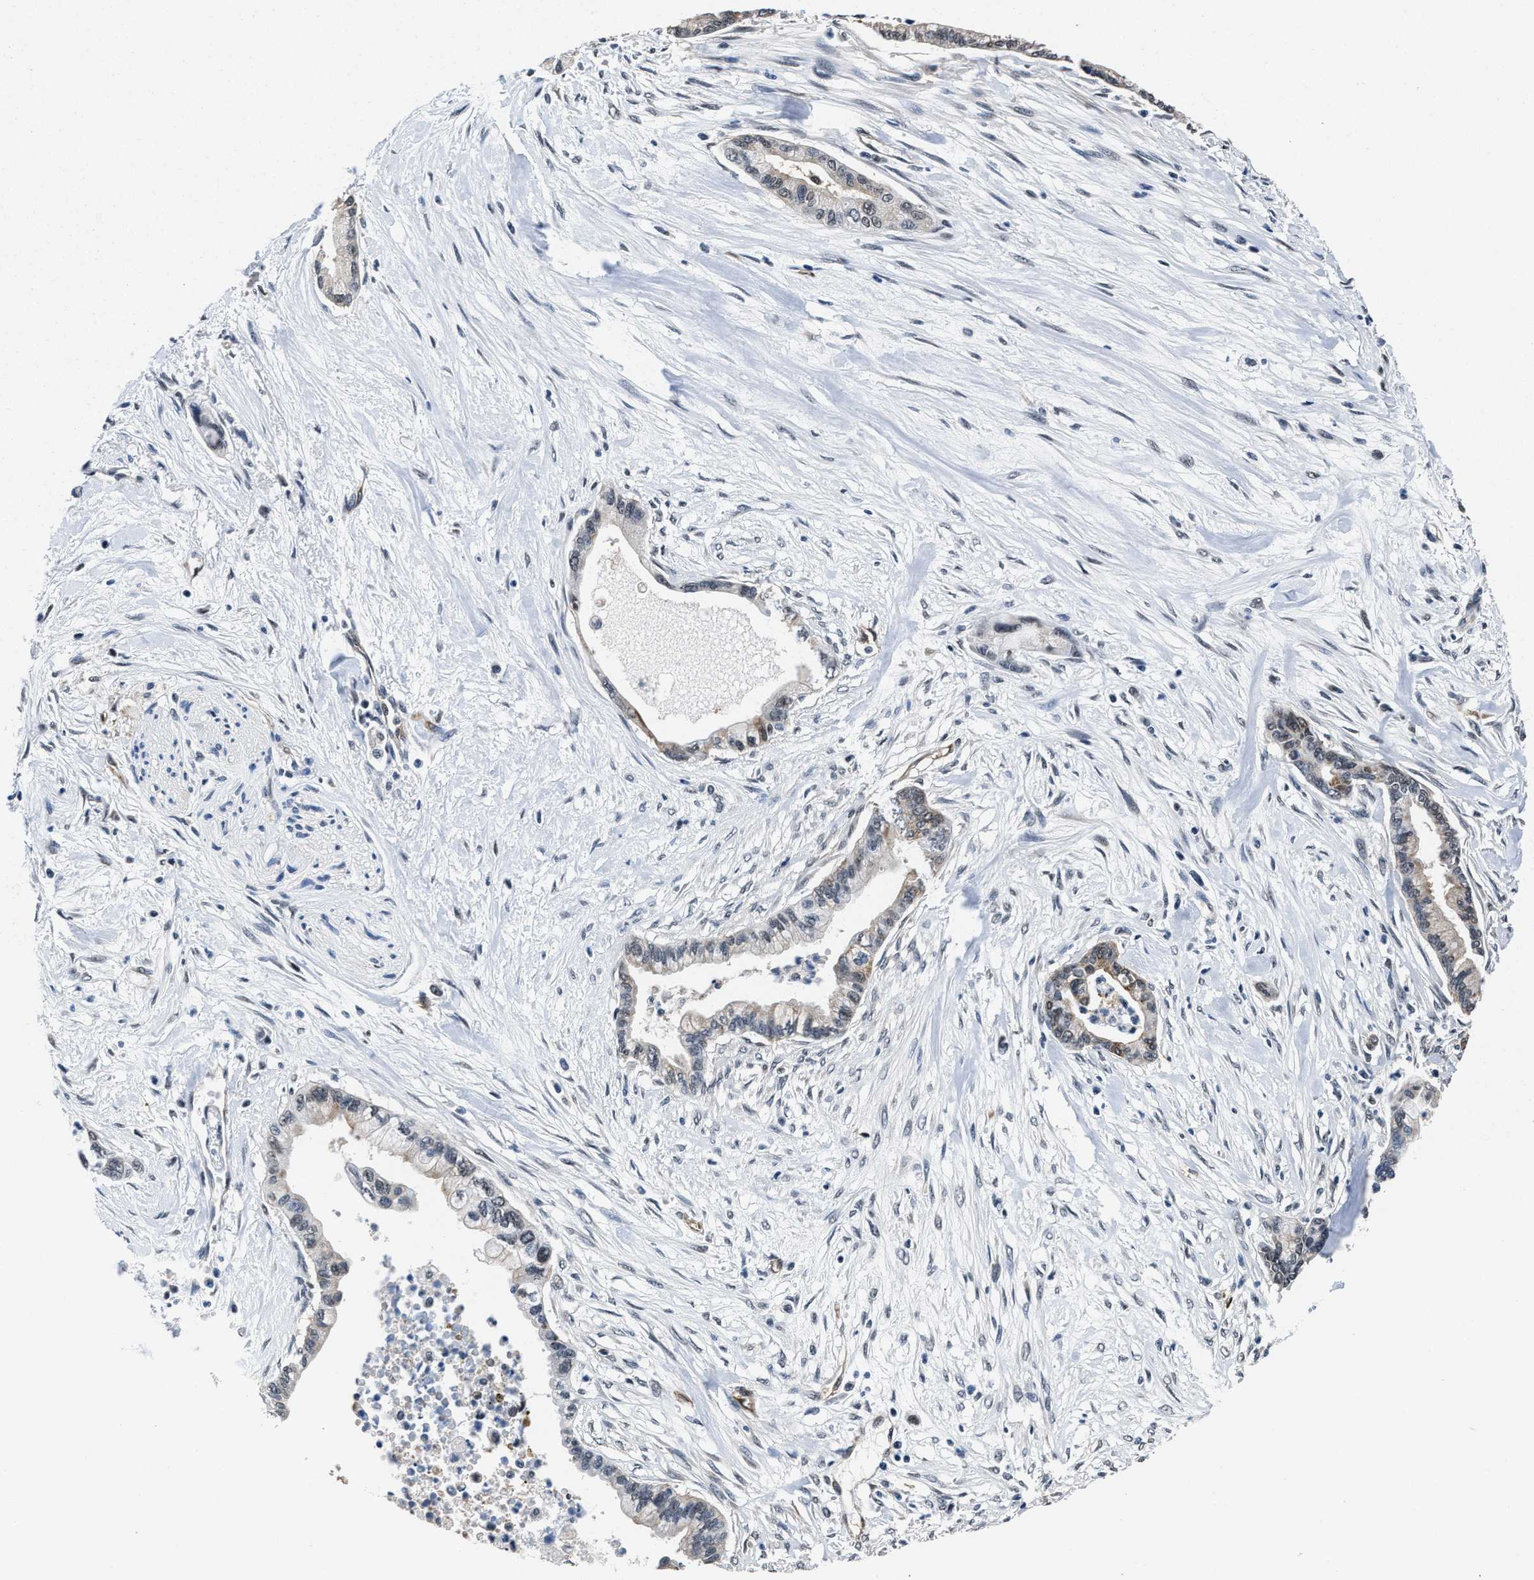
{"staining": {"intensity": "weak", "quantity": "25%-75%", "location": "cytoplasmic/membranous"}, "tissue": "pancreatic cancer", "cell_type": "Tumor cells", "image_type": "cancer", "snomed": [{"axis": "morphology", "description": "Adenocarcinoma, NOS"}, {"axis": "topography", "description": "Pancreas"}], "caption": "Immunohistochemistry (IHC) micrograph of neoplastic tissue: human pancreatic adenocarcinoma stained using IHC demonstrates low levels of weak protein expression localized specifically in the cytoplasmic/membranous of tumor cells, appearing as a cytoplasmic/membranous brown color.", "gene": "MARCKSL1", "patient": {"sex": "male", "age": 70}}